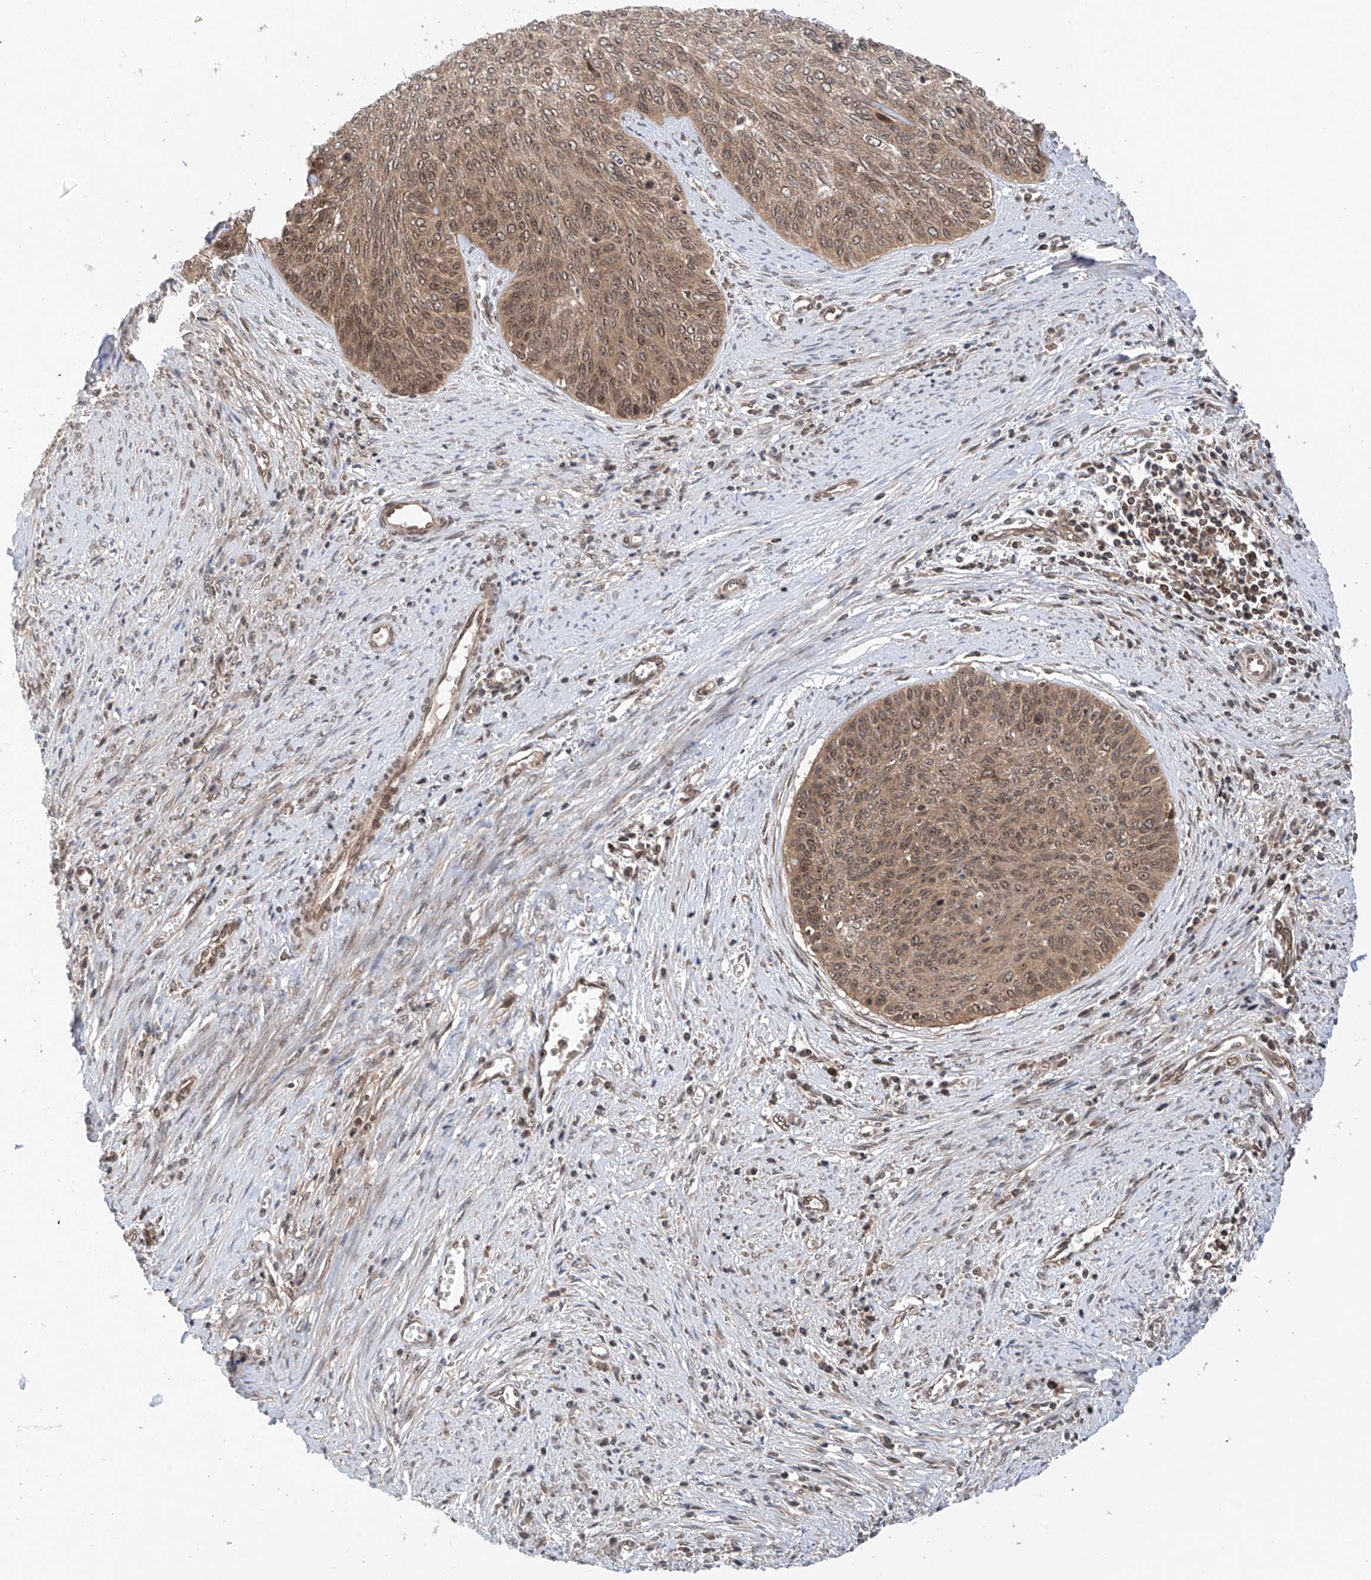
{"staining": {"intensity": "moderate", "quantity": ">75%", "location": "cytoplasmic/membranous,nuclear"}, "tissue": "cervical cancer", "cell_type": "Tumor cells", "image_type": "cancer", "snomed": [{"axis": "morphology", "description": "Squamous cell carcinoma, NOS"}, {"axis": "topography", "description": "Cervix"}], "caption": "A brown stain highlights moderate cytoplasmic/membranous and nuclear expression of a protein in squamous cell carcinoma (cervical) tumor cells.", "gene": "C1orf131", "patient": {"sex": "female", "age": 55}}